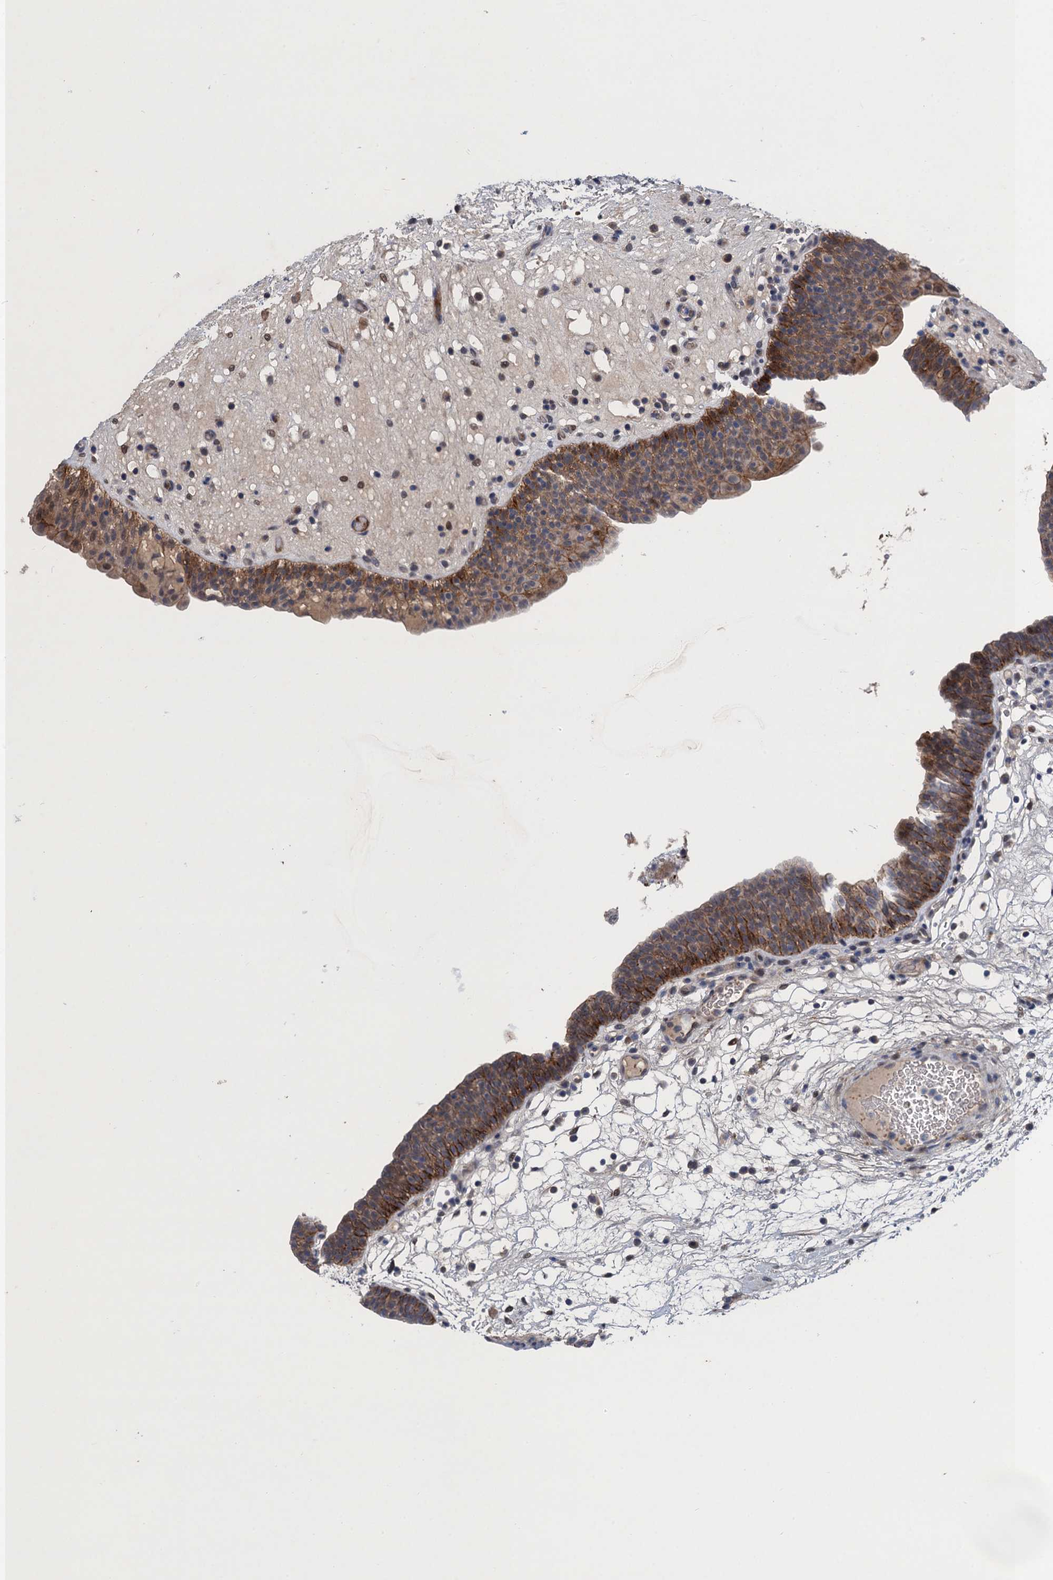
{"staining": {"intensity": "moderate", "quantity": "25%-75%", "location": "cytoplasmic/membranous,nuclear"}, "tissue": "urinary bladder", "cell_type": "Urothelial cells", "image_type": "normal", "snomed": [{"axis": "morphology", "description": "Normal tissue, NOS"}, {"axis": "topography", "description": "Urinary bladder"}], "caption": "Protein staining of unremarkable urinary bladder exhibits moderate cytoplasmic/membranous,nuclear staining in approximately 25%-75% of urothelial cells.", "gene": "TRAF7", "patient": {"sex": "male", "age": 71}}